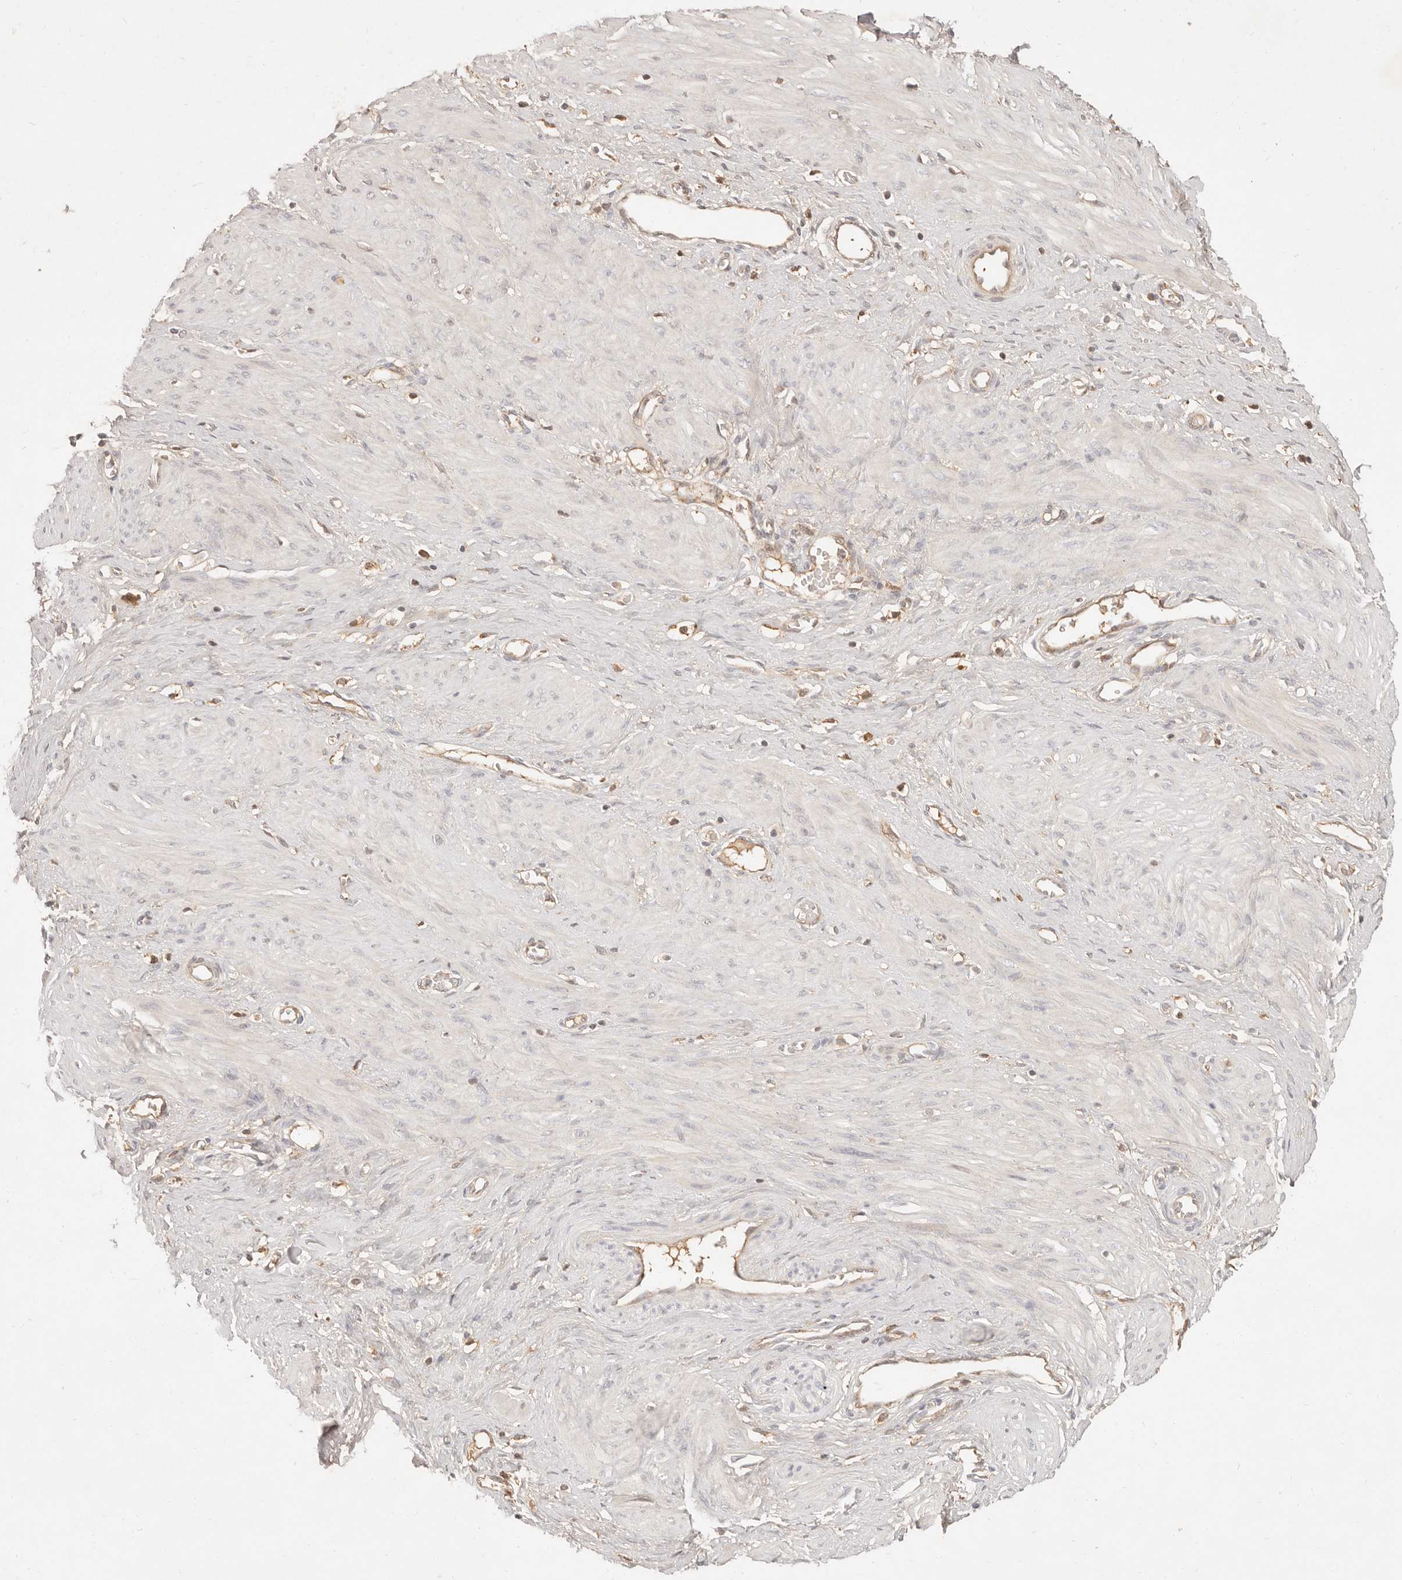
{"staining": {"intensity": "negative", "quantity": "none", "location": "none"}, "tissue": "smooth muscle", "cell_type": "Smooth muscle cells", "image_type": "normal", "snomed": [{"axis": "morphology", "description": "Normal tissue, NOS"}, {"axis": "topography", "description": "Endometrium"}], "caption": "Immunohistochemical staining of normal smooth muscle displays no significant expression in smooth muscle cells. Nuclei are stained in blue.", "gene": "NECAP2", "patient": {"sex": "female", "age": 33}}